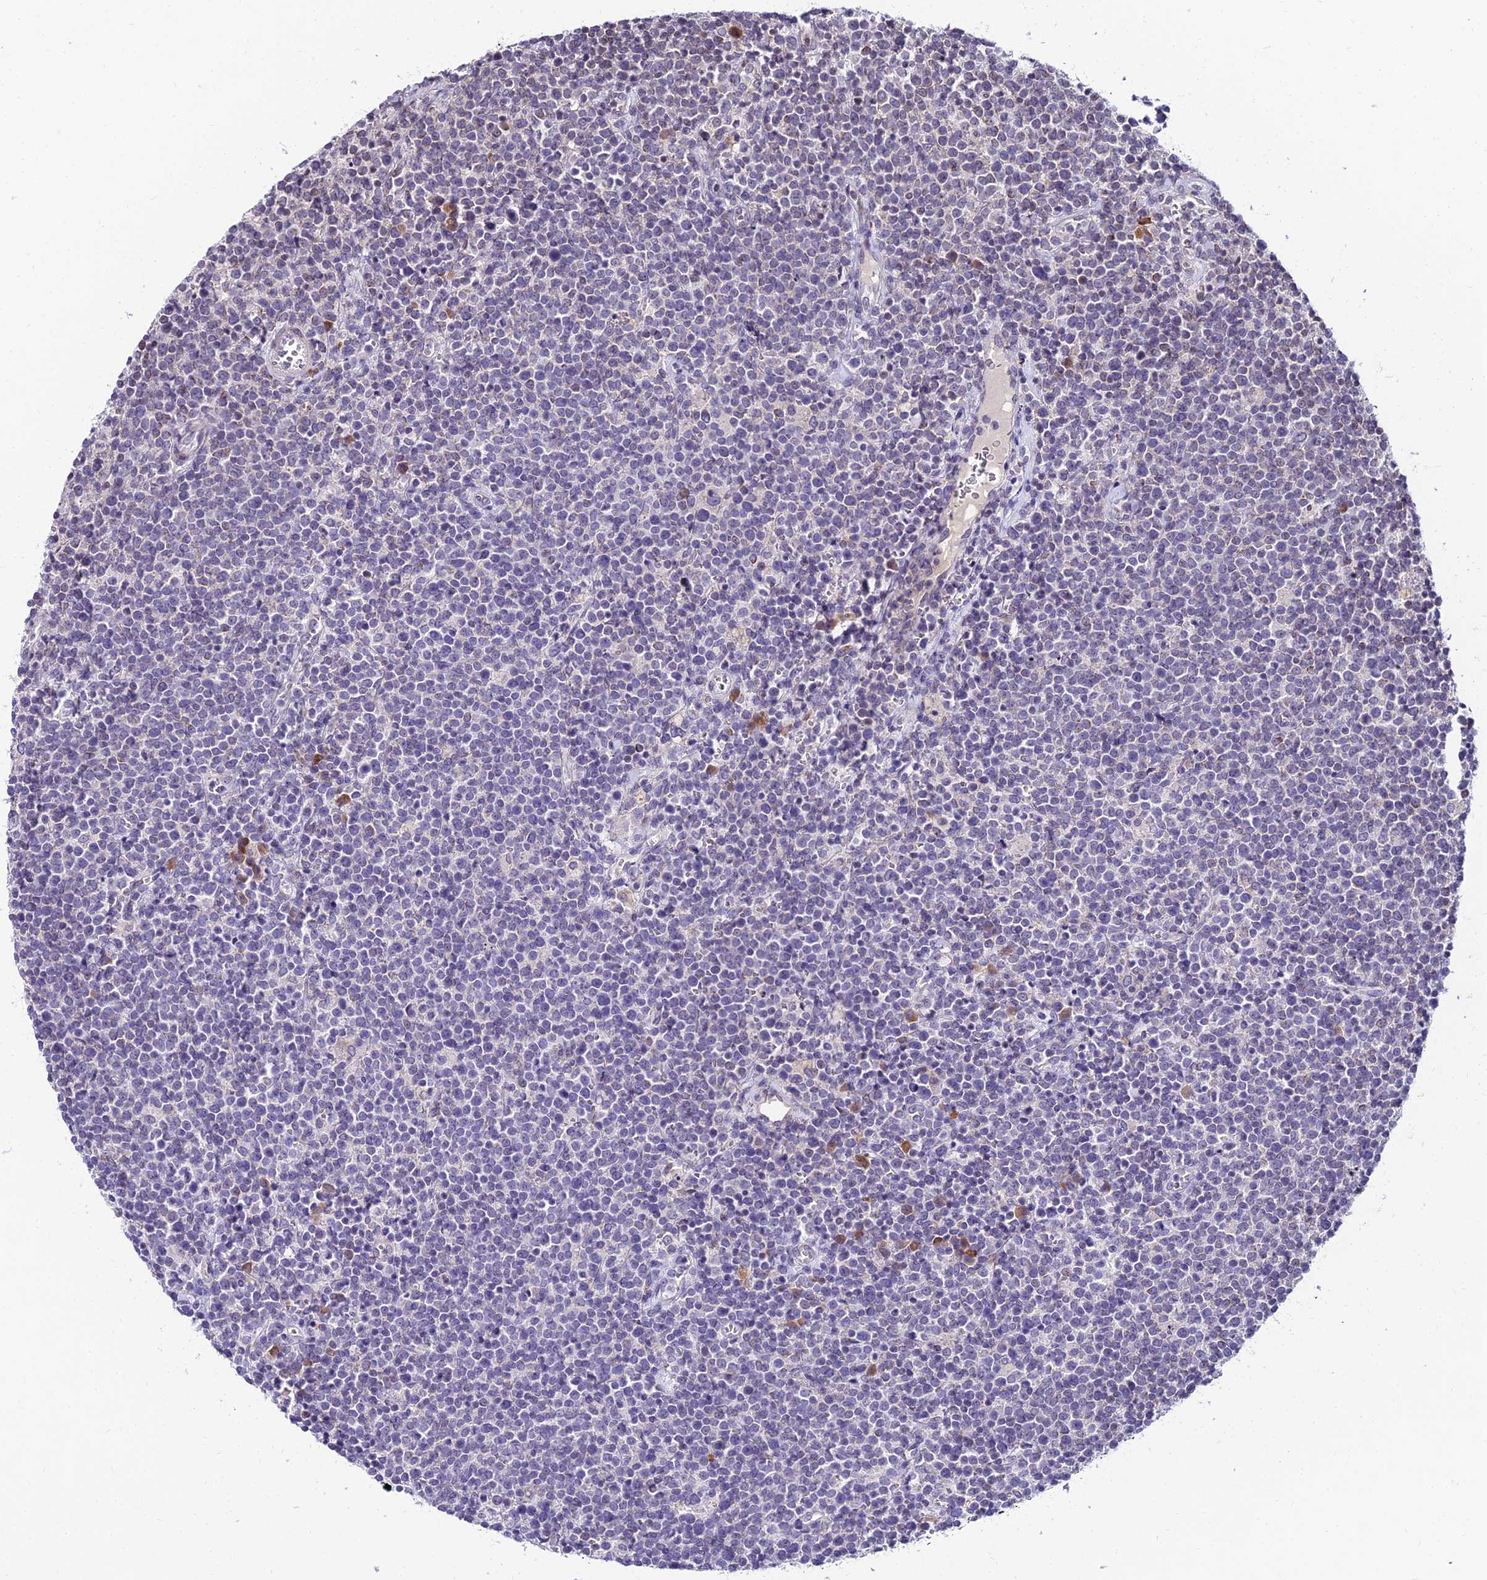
{"staining": {"intensity": "negative", "quantity": "none", "location": "none"}, "tissue": "lymphoma", "cell_type": "Tumor cells", "image_type": "cancer", "snomed": [{"axis": "morphology", "description": "Malignant lymphoma, non-Hodgkin's type, High grade"}, {"axis": "topography", "description": "Lymph node"}], "caption": "A high-resolution micrograph shows immunohistochemistry staining of malignant lymphoma, non-Hodgkin's type (high-grade), which shows no significant staining in tumor cells.", "gene": "CDNF", "patient": {"sex": "male", "age": 61}}